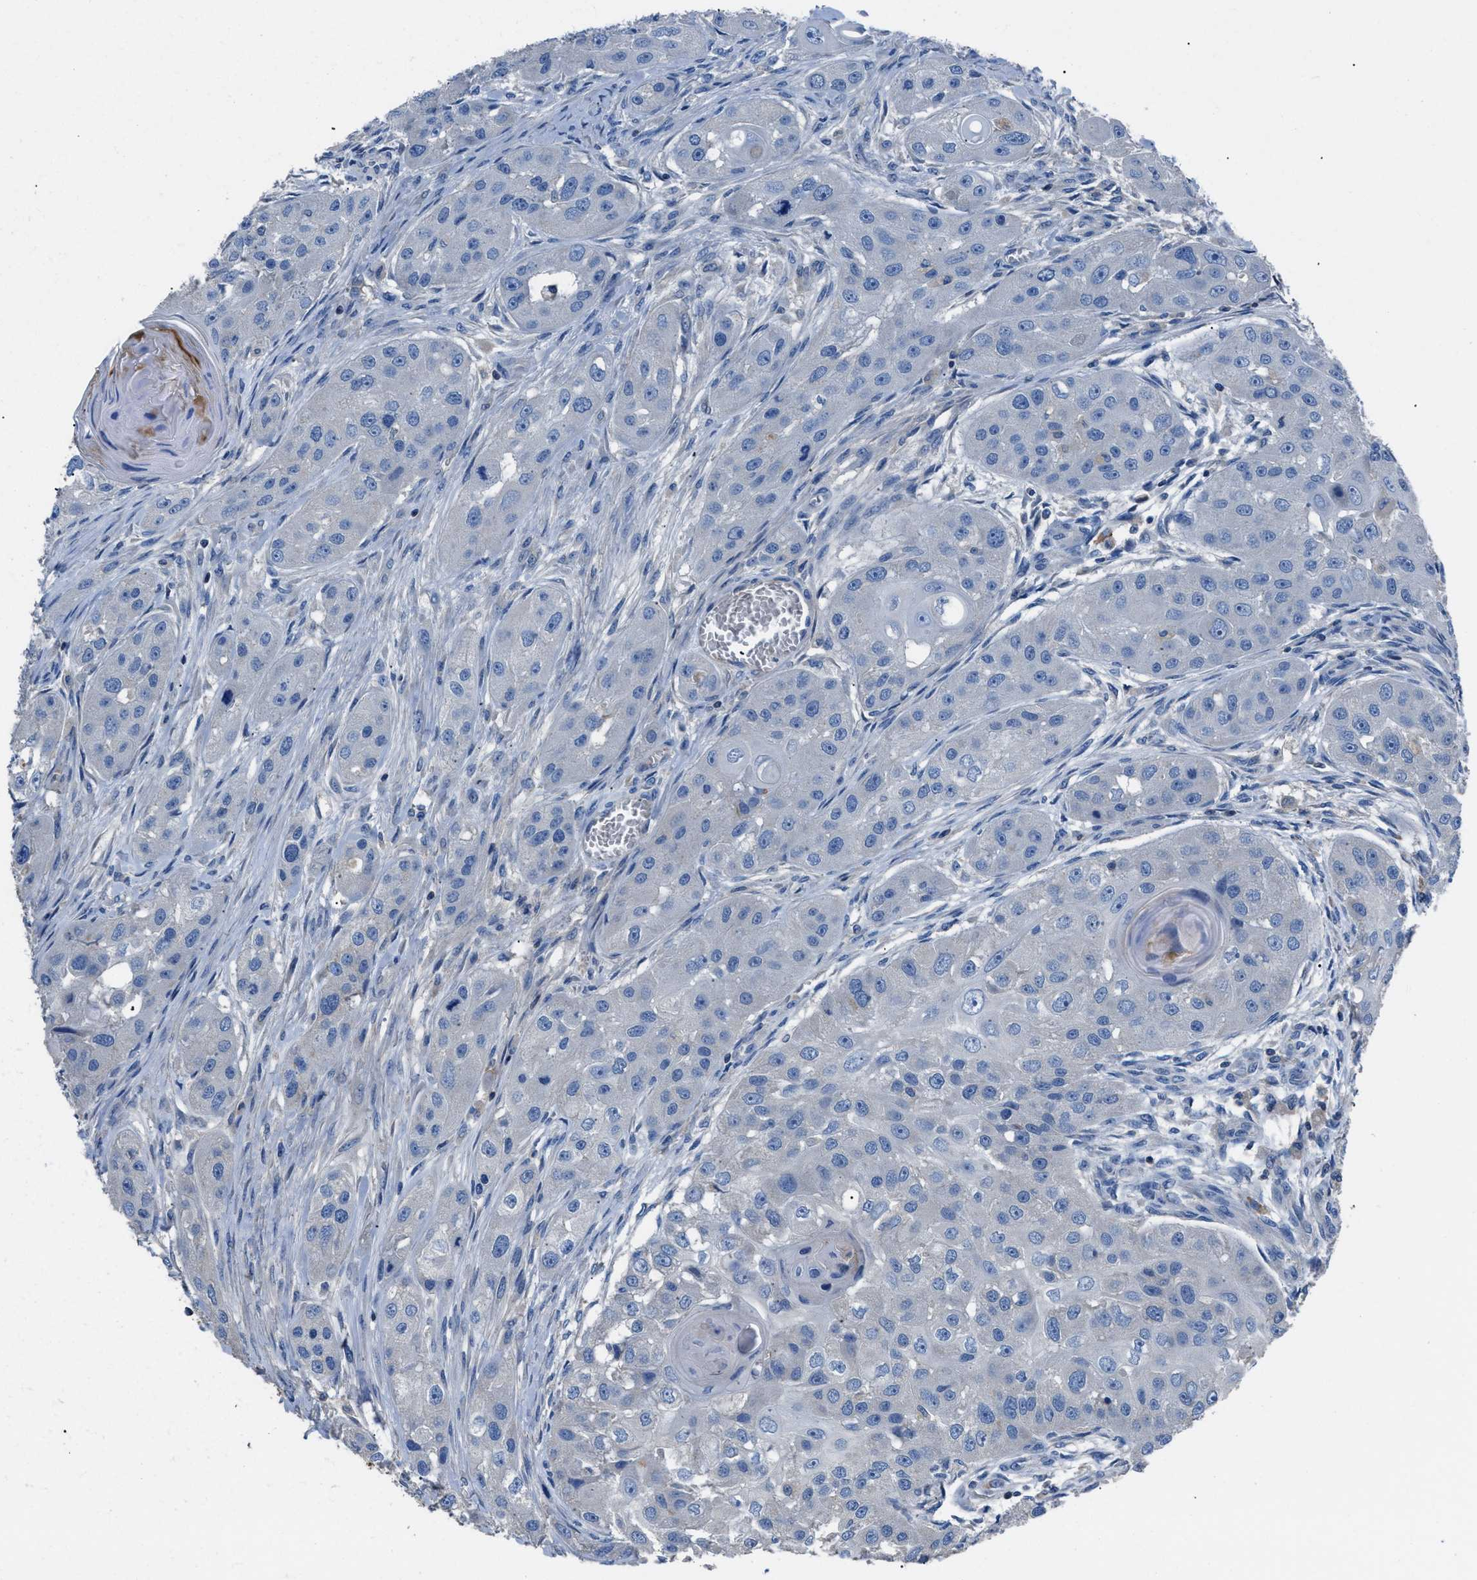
{"staining": {"intensity": "negative", "quantity": "none", "location": "none"}, "tissue": "head and neck cancer", "cell_type": "Tumor cells", "image_type": "cancer", "snomed": [{"axis": "morphology", "description": "Normal tissue, NOS"}, {"axis": "morphology", "description": "Squamous cell carcinoma, NOS"}, {"axis": "topography", "description": "Skeletal muscle"}, {"axis": "topography", "description": "Head-Neck"}], "caption": "Tumor cells are negative for protein expression in human head and neck cancer (squamous cell carcinoma). (DAB (3,3'-diaminobenzidine) immunohistochemistry (IHC), high magnification).", "gene": "SGCZ", "patient": {"sex": "male", "age": 51}}